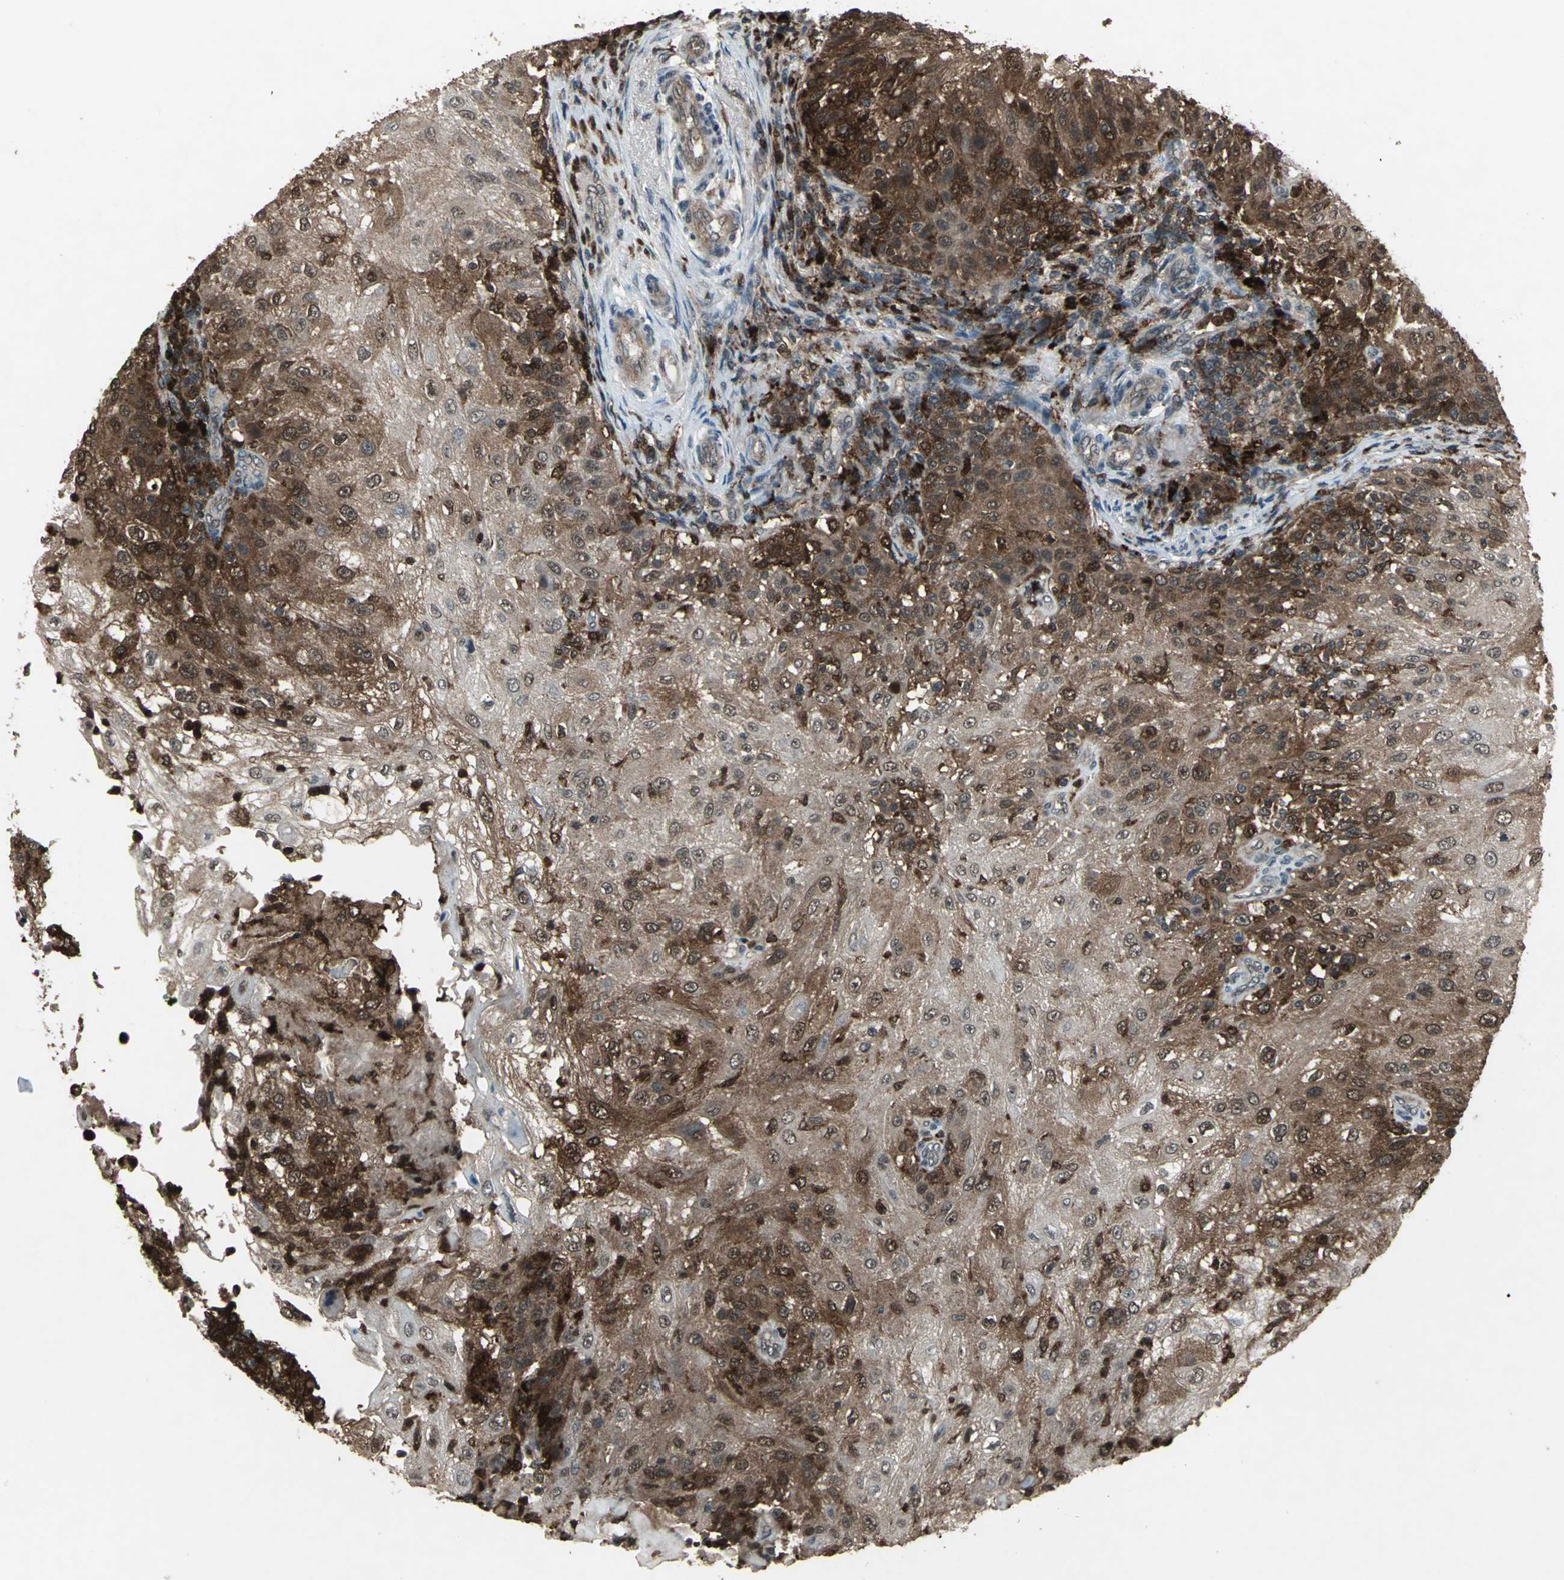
{"staining": {"intensity": "strong", "quantity": ">75%", "location": "cytoplasmic/membranous,nuclear"}, "tissue": "skin cancer", "cell_type": "Tumor cells", "image_type": "cancer", "snomed": [{"axis": "morphology", "description": "Normal tissue, NOS"}, {"axis": "morphology", "description": "Squamous cell carcinoma, NOS"}, {"axis": "topography", "description": "Skin"}], "caption": "Immunohistochemical staining of skin squamous cell carcinoma exhibits high levels of strong cytoplasmic/membranous and nuclear positivity in about >75% of tumor cells.", "gene": "PYCARD", "patient": {"sex": "female", "age": 83}}